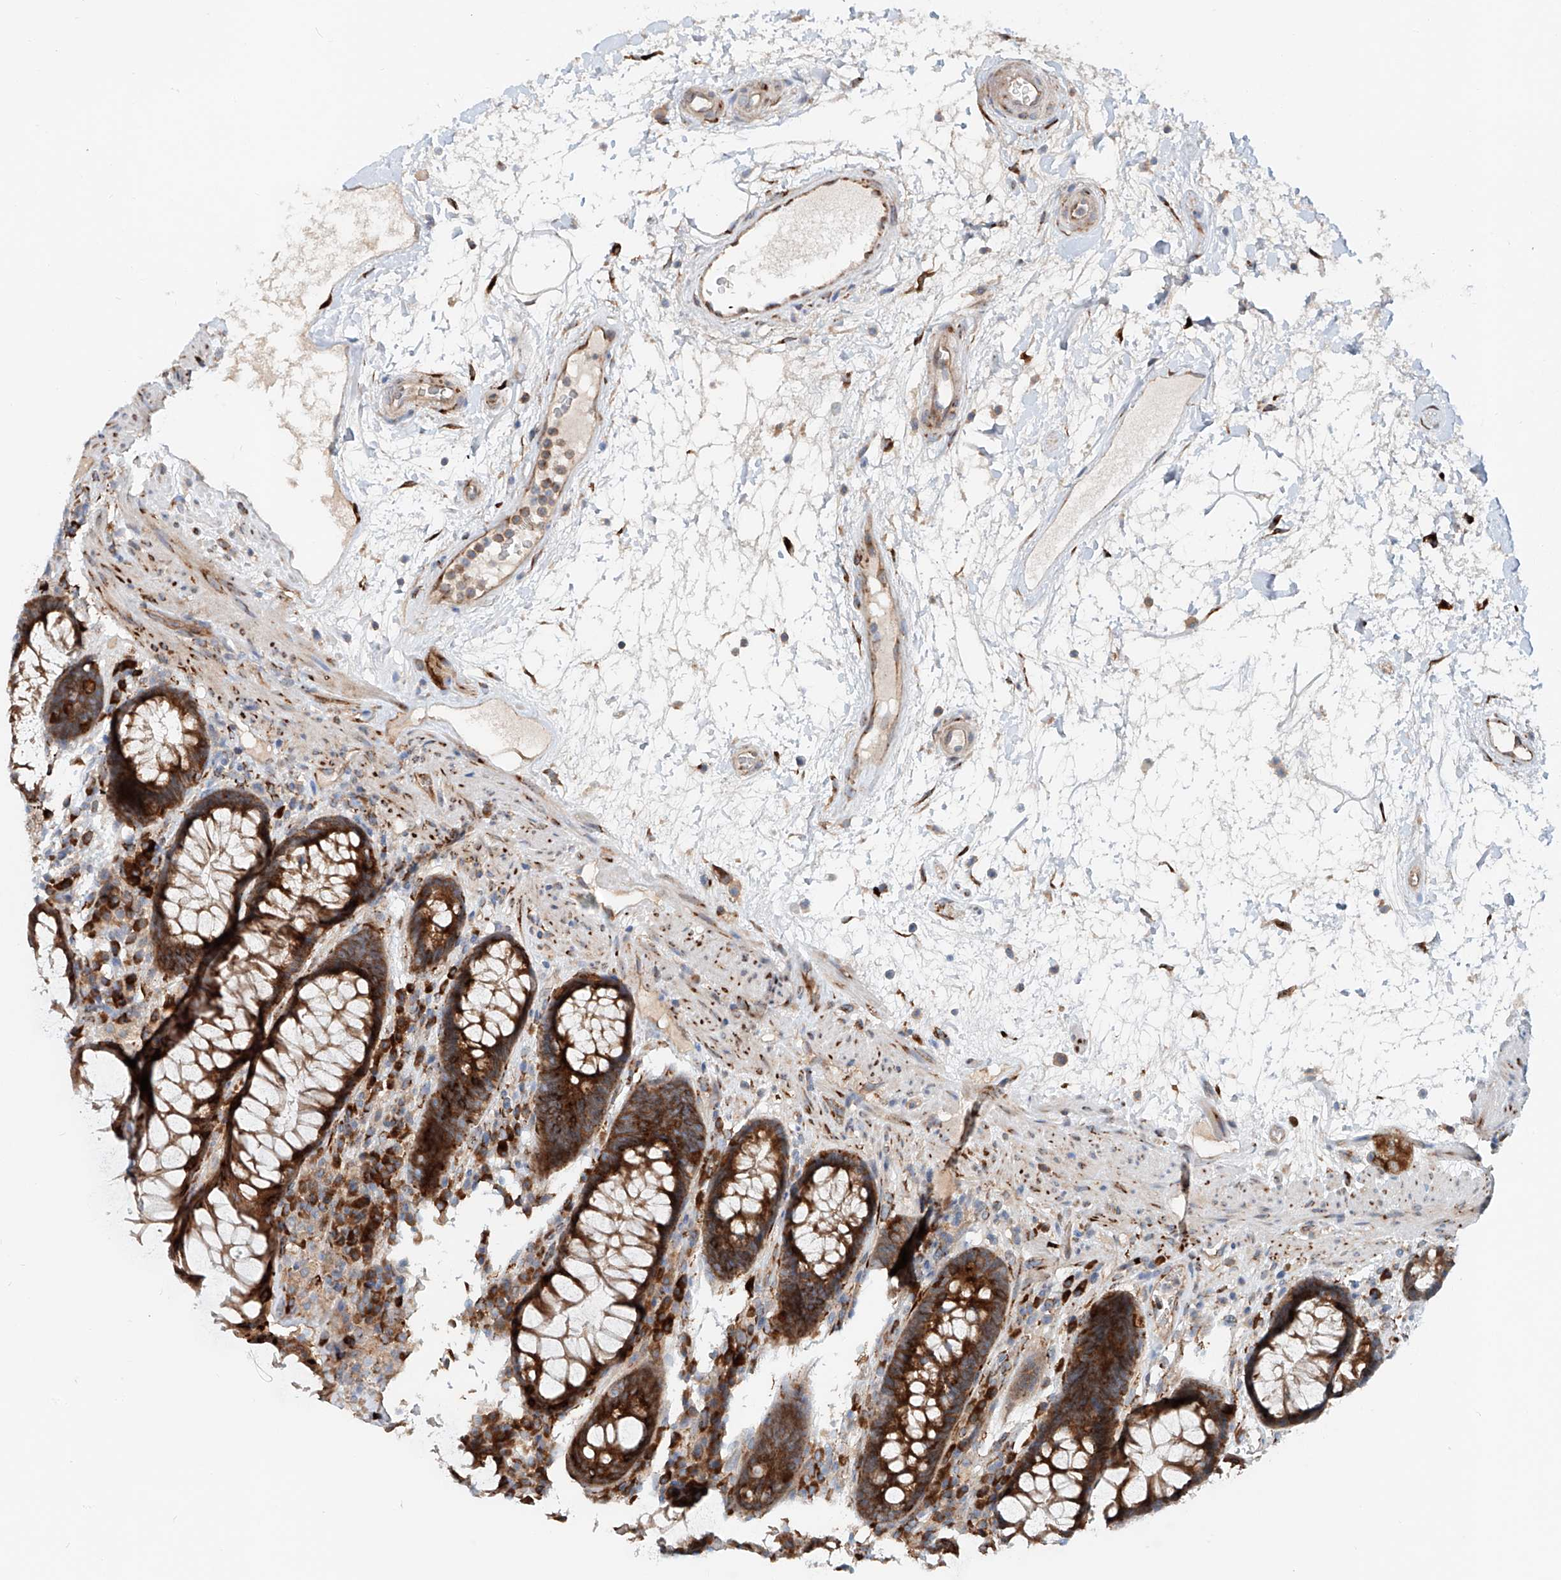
{"staining": {"intensity": "strong", "quantity": ">75%", "location": "cytoplasmic/membranous"}, "tissue": "rectum", "cell_type": "Glandular cells", "image_type": "normal", "snomed": [{"axis": "morphology", "description": "Normal tissue, NOS"}, {"axis": "topography", "description": "Rectum"}], "caption": "Immunohistochemical staining of benign rectum exhibits >75% levels of strong cytoplasmic/membranous protein expression in approximately >75% of glandular cells.", "gene": "SNAP29", "patient": {"sex": "male", "age": 64}}